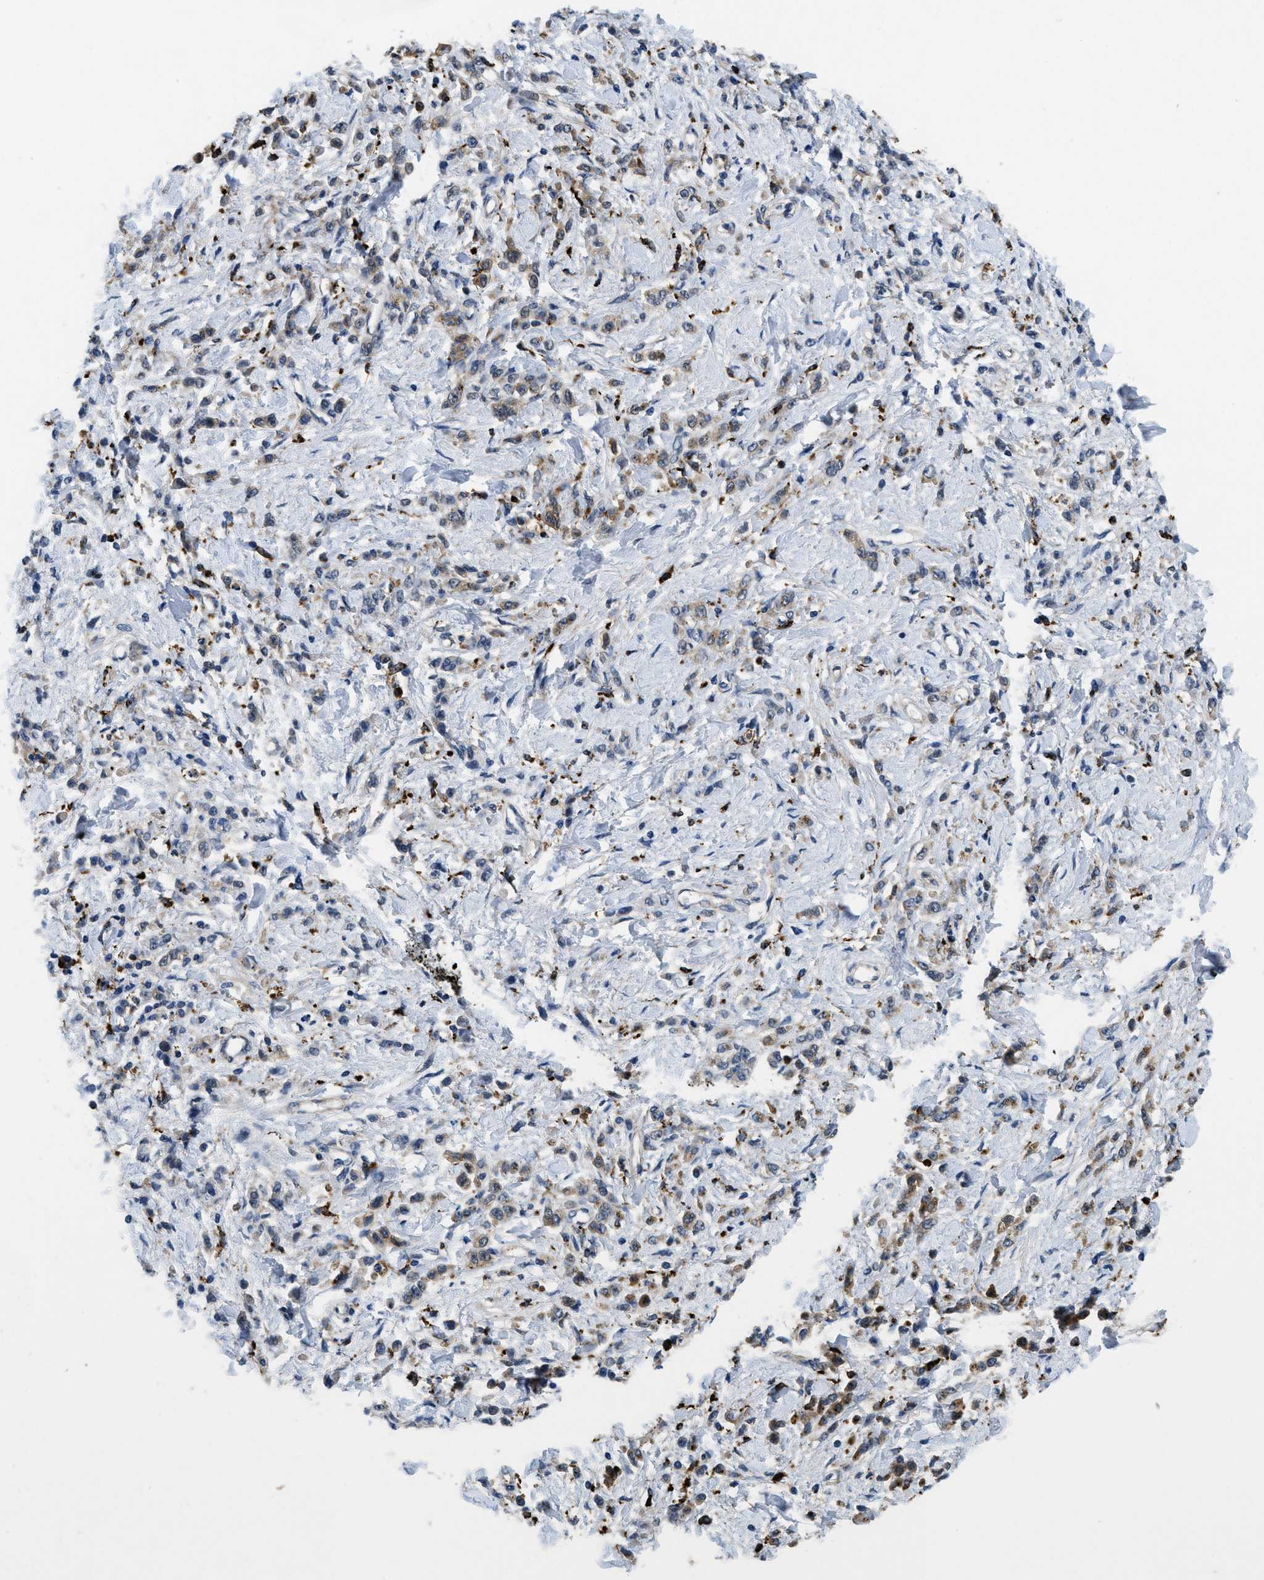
{"staining": {"intensity": "weak", "quantity": "25%-75%", "location": "cytoplasmic/membranous"}, "tissue": "stomach cancer", "cell_type": "Tumor cells", "image_type": "cancer", "snomed": [{"axis": "morphology", "description": "Normal tissue, NOS"}, {"axis": "morphology", "description": "Adenocarcinoma, NOS"}, {"axis": "topography", "description": "Stomach"}], "caption": "The photomicrograph displays immunohistochemical staining of stomach cancer (adenocarcinoma). There is weak cytoplasmic/membranous staining is present in about 25%-75% of tumor cells.", "gene": "BMPR2", "patient": {"sex": "male", "age": 82}}